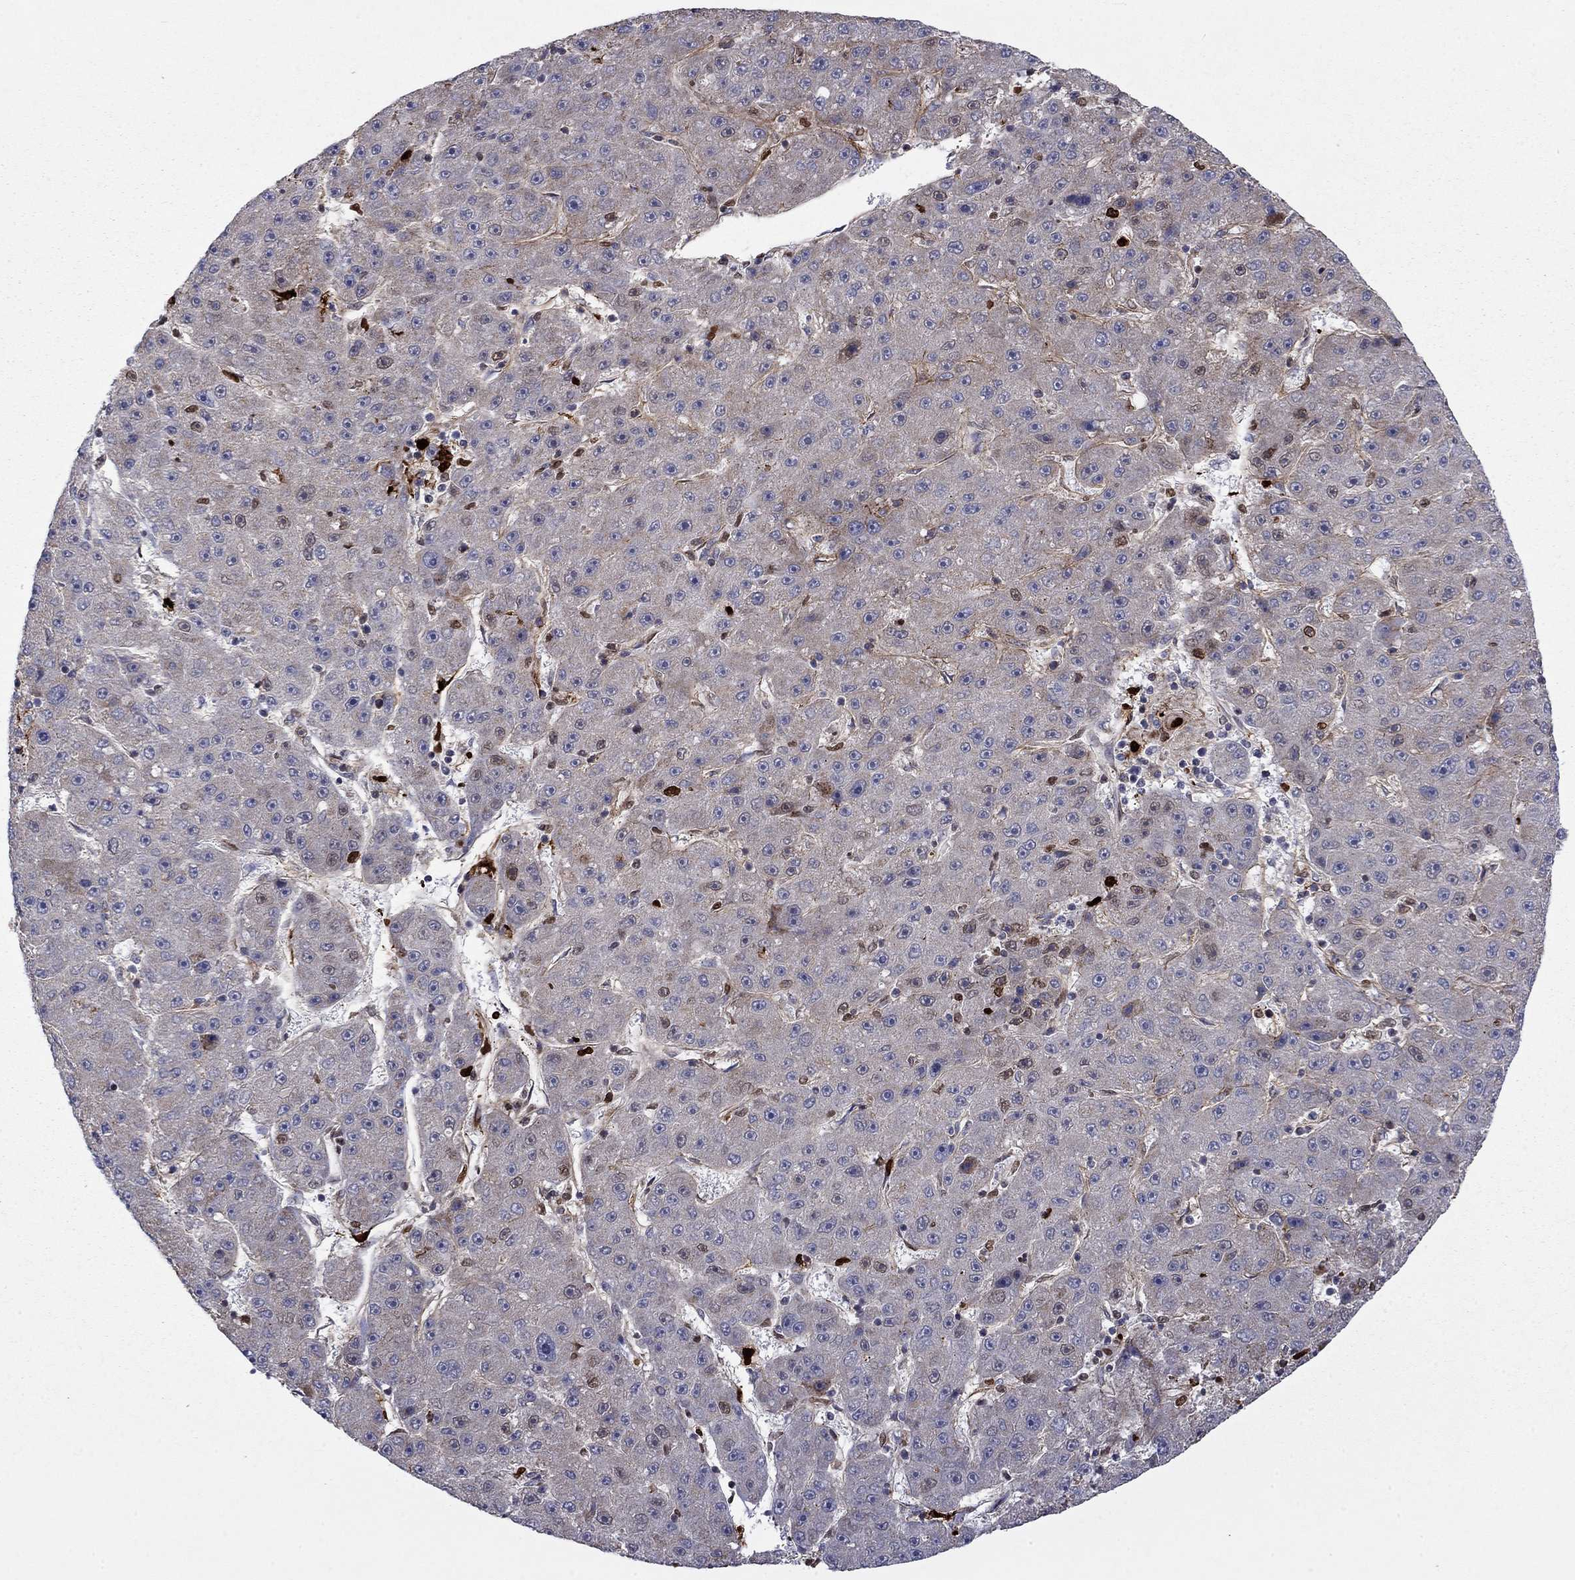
{"staining": {"intensity": "negative", "quantity": "none", "location": "none"}, "tissue": "liver cancer", "cell_type": "Tumor cells", "image_type": "cancer", "snomed": [{"axis": "morphology", "description": "Carcinoma, Hepatocellular, NOS"}, {"axis": "topography", "description": "Liver"}], "caption": "DAB immunohistochemical staining of human liver cancer reveals no significant staining in tumor cells. The staining was performed using DAB to visualize the protein expression in brown, while the nuclei were stained in blue with hematoxylin (Magnification: 20x).", "gene": "DOP1B", "patient": {"sex": "male", "age": 67}}